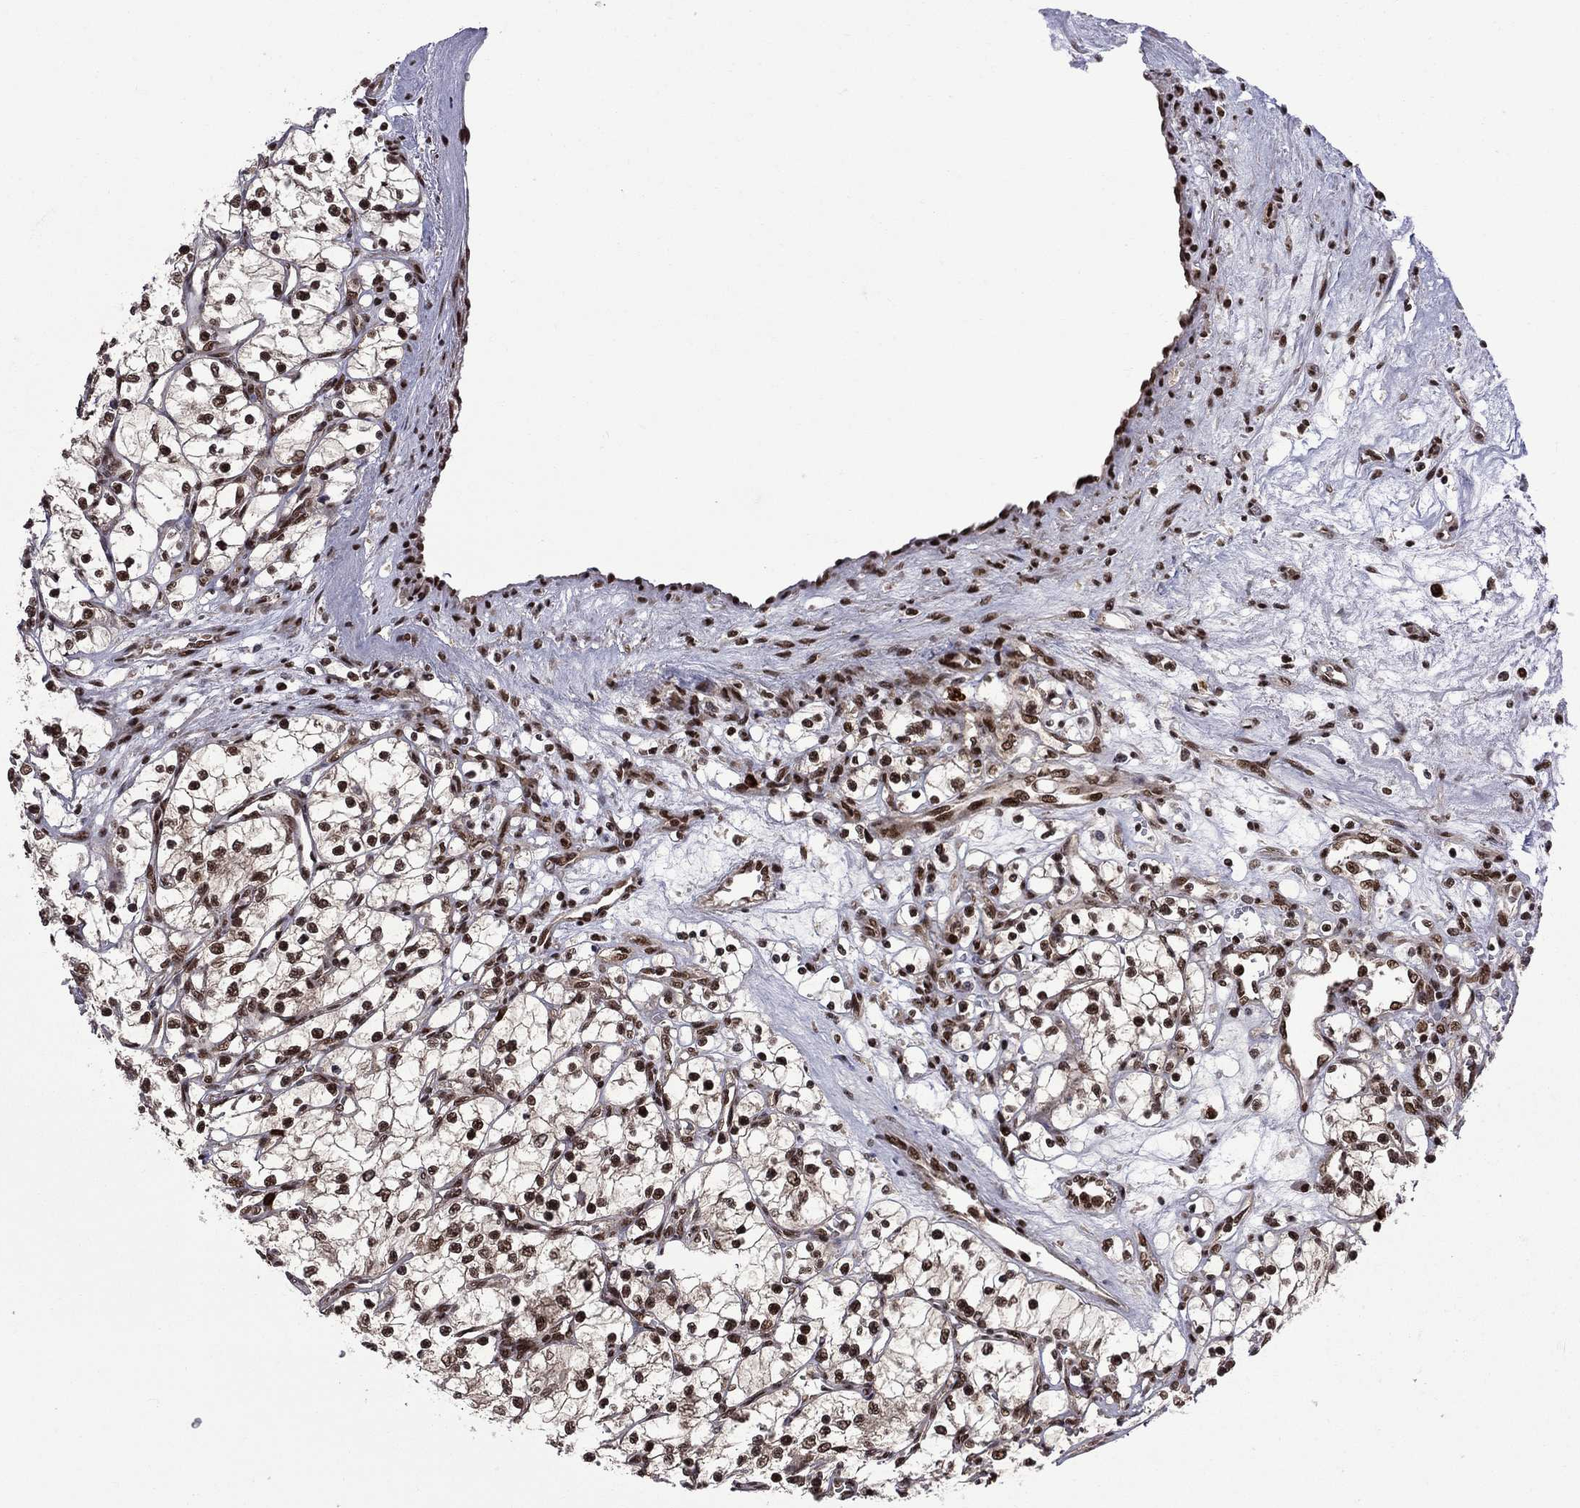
{"staining": {"intensity": "strong", "quantity": ">75%", "location": "nuclear"}, "tissue": "renal cancer", "cell_type": "Tumor cells", "image_type": "cancer", "snomed": [{"axis": "morphology", "description": "Adenocarcinoma, NOS"}, {"axis": "topography", "description": "Kidney"}], "caption": "Protein expression analysis of renal adenocarcinoma reveals strong nuclear expression in approximately >75% of tumor cells.", "gene": "MED25", "patient": {"sex": "female", "age": 69}}